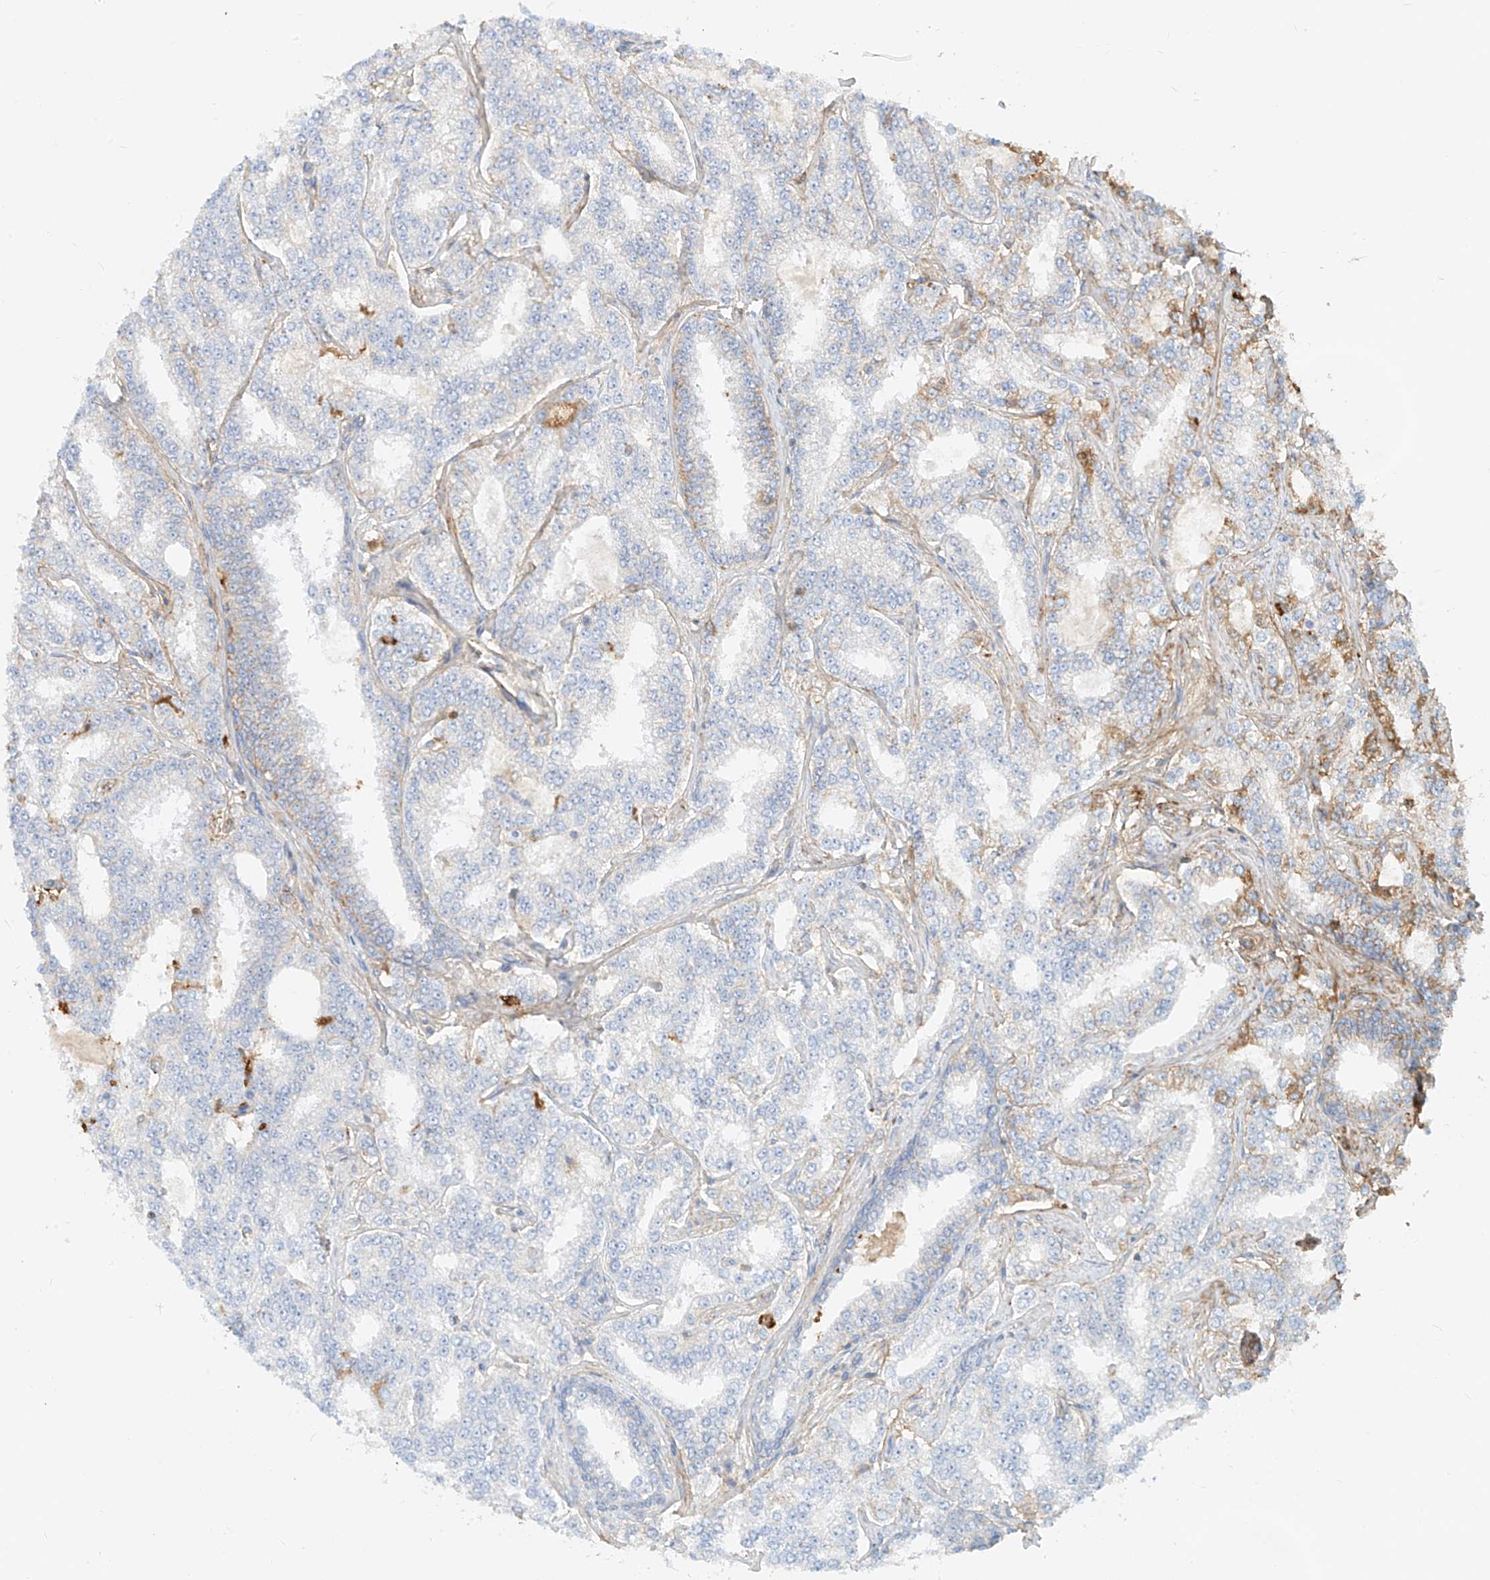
{"staining": {"intensity": "moderate", "quantity": "<25%", "location": "cytoplasmic/membranous"}, "tissue": "prostate cancer", "cell_type": "Tumor cells", "image_type": "cancer", "snomed": [{"axis": "morphology", "description": "Normal tissue, NOS"}, {"axis": "morphology", "description": "Adenocarcinoma, High grade"}, {"axis": "topography", "description": "Prostate"}], "caption": "IHC image of prostate adenocarcinoma (high-grade) stained for a protein (brown), which demonstrates low levels of moderate cytoplasmic/membranous positivity in approximately <25% of tumor cells.", "gene": "OCSTAMP", "patient": {"sex": "male", "age": 83}}